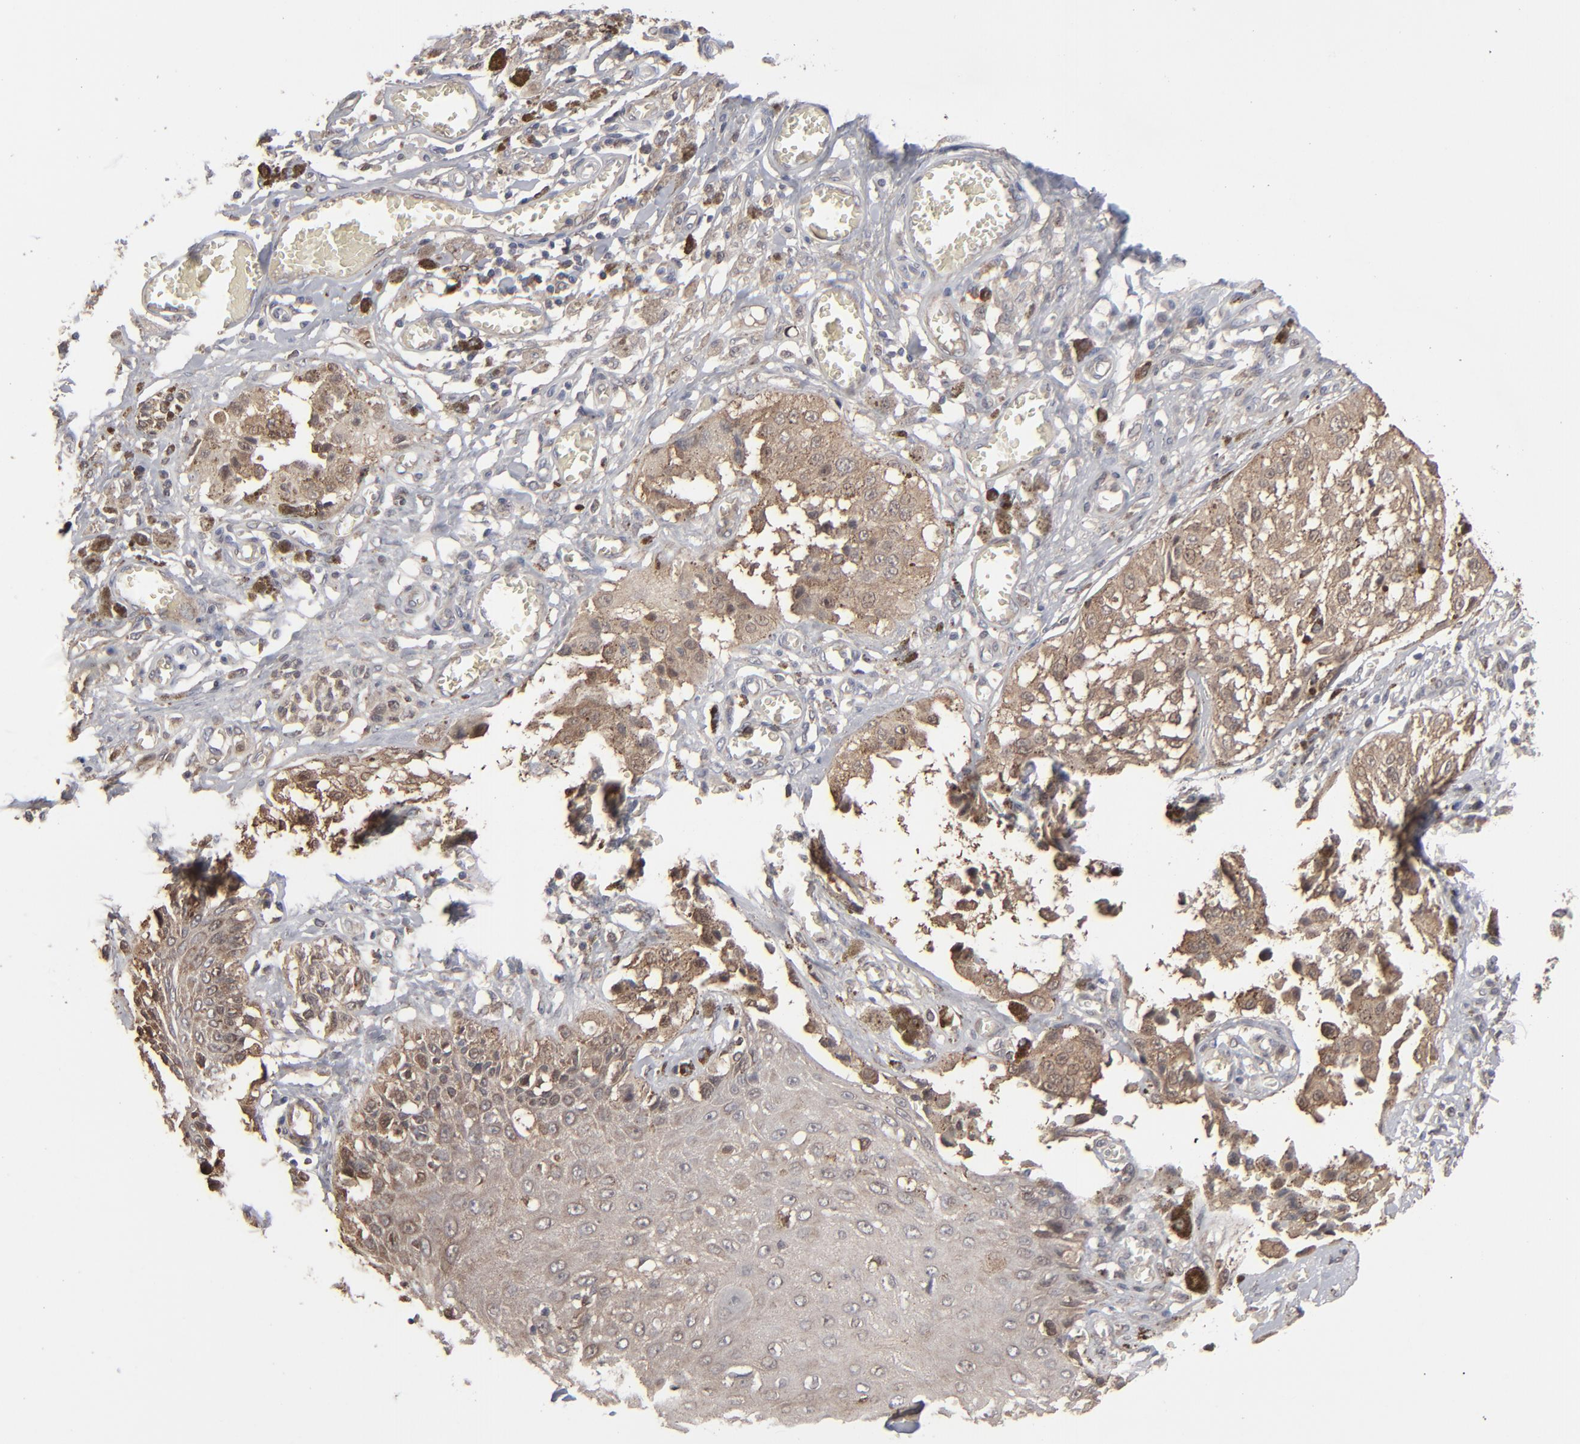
{"staining": {"intensity": "moderate", "quantity": ">75%", "location": "cytoplasmic/membranous"}, "tissue": "melanoma", "cell_type": "Tumor cells", "image_type": "cancer", "snomed": [{"axis": "morphology", "description": "Malignant melanoma, NOS"}, {"axis": "topography", "description": "Skin"}], "caption": "Immunohistochemistry (IHC) (DAB) staining of human malignant melanoma shows moderate cytoplasmic/membranous protein staining in about >75% of tumor cells. (Stains: DAB in brown, nuclei in blue, Microscopy: brightfield microscopy at high magnification).", "gene": "NME1-NME2", "patient": {"sex": "female", "age": 82}}